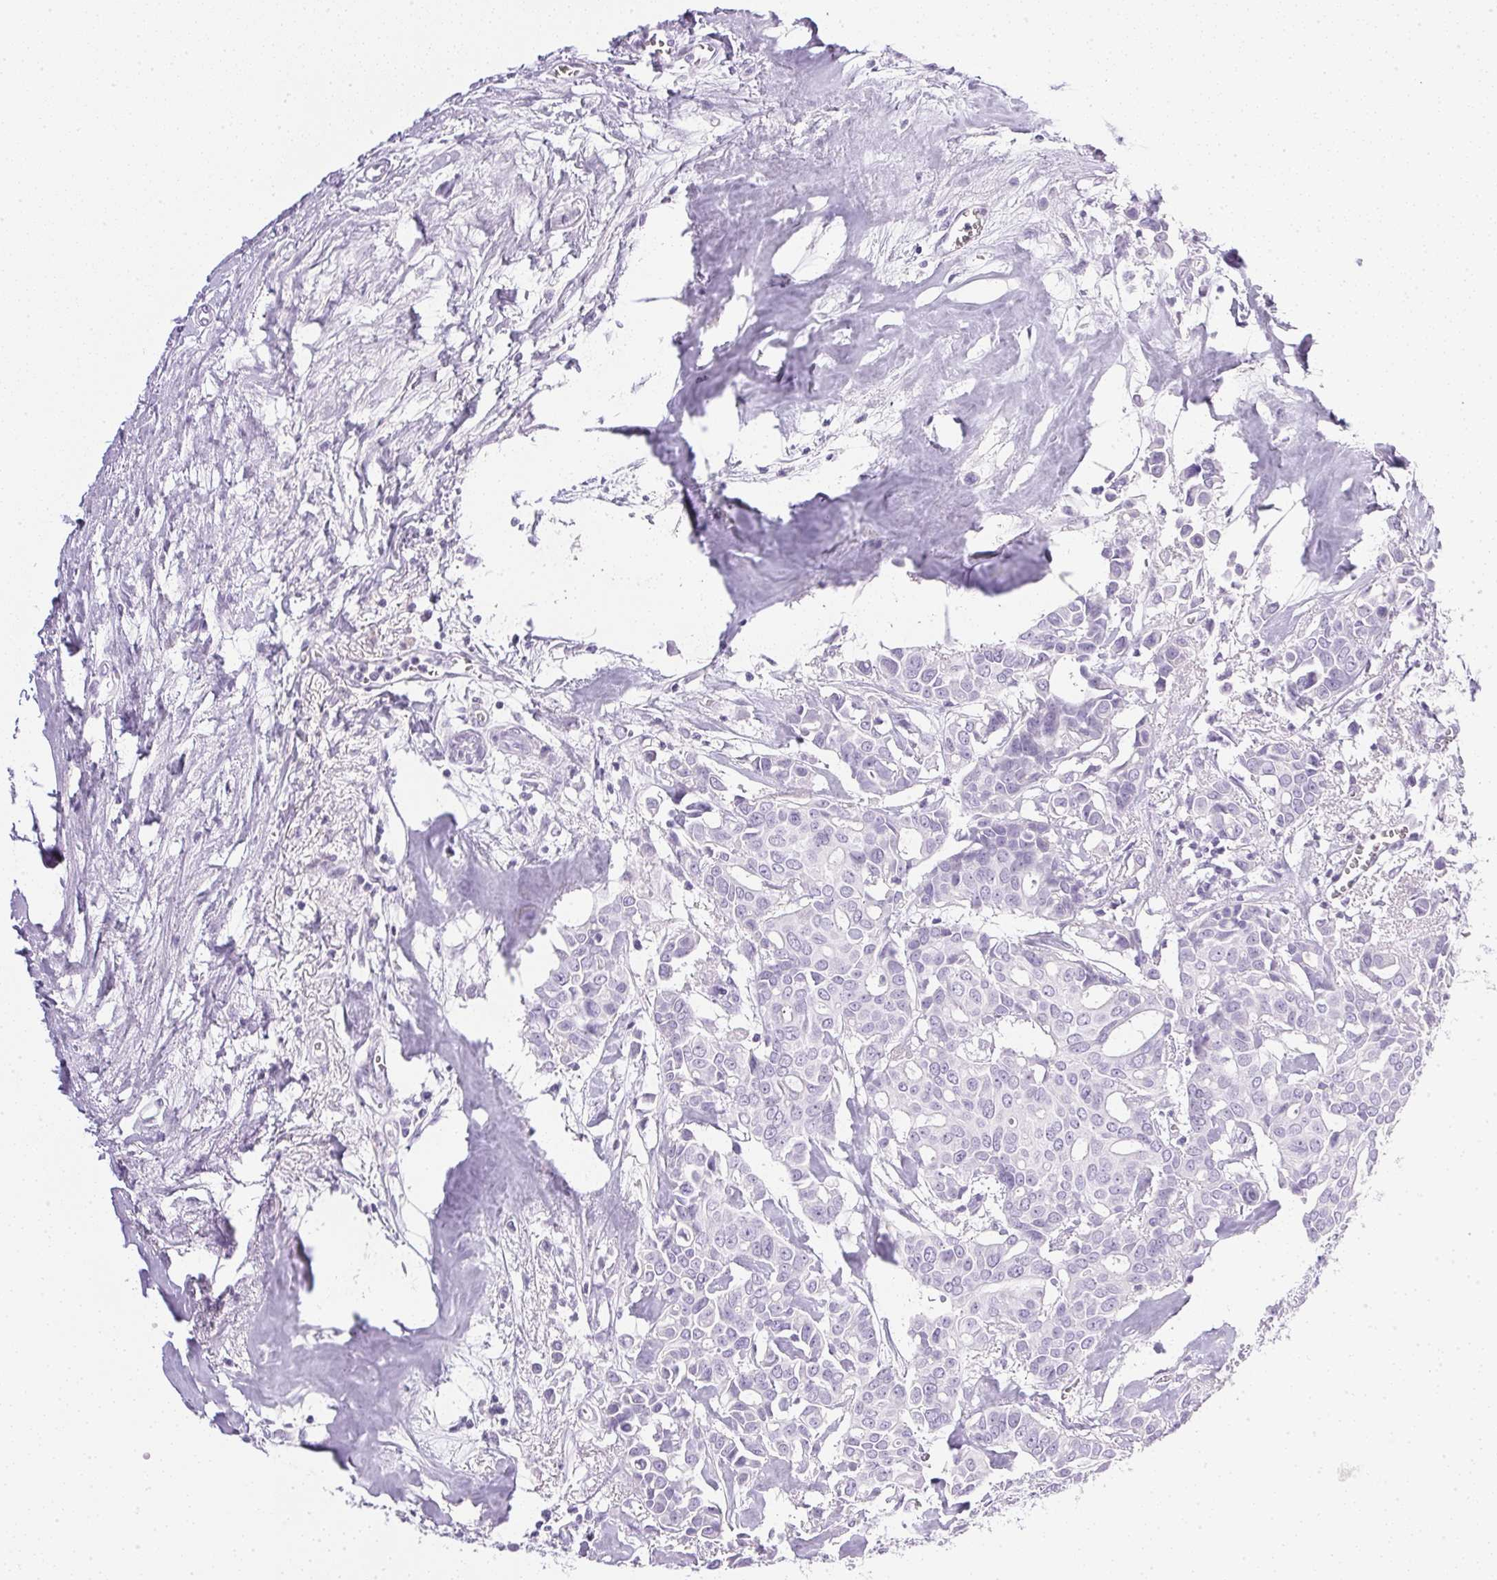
{"staining": {"intensity": "negative", "quantity": "none", "location": "none"}, "tissue": "breast cancer", "cell_type": "Tumor cells", "image_type": "cancer", "snomed": [{"axis": "morphology", "description": "Duct carcinoma"}, {"axis": "topography", "description": "Breast"}], "caption": "Immunohistochemistry image of human breast cancer (invasive ductal carcinoma) stained for a protein (brown), which reveals no staining in tumor cells.", "gene": "CPB1", "patient": {"sex": "female", "age": 54}}